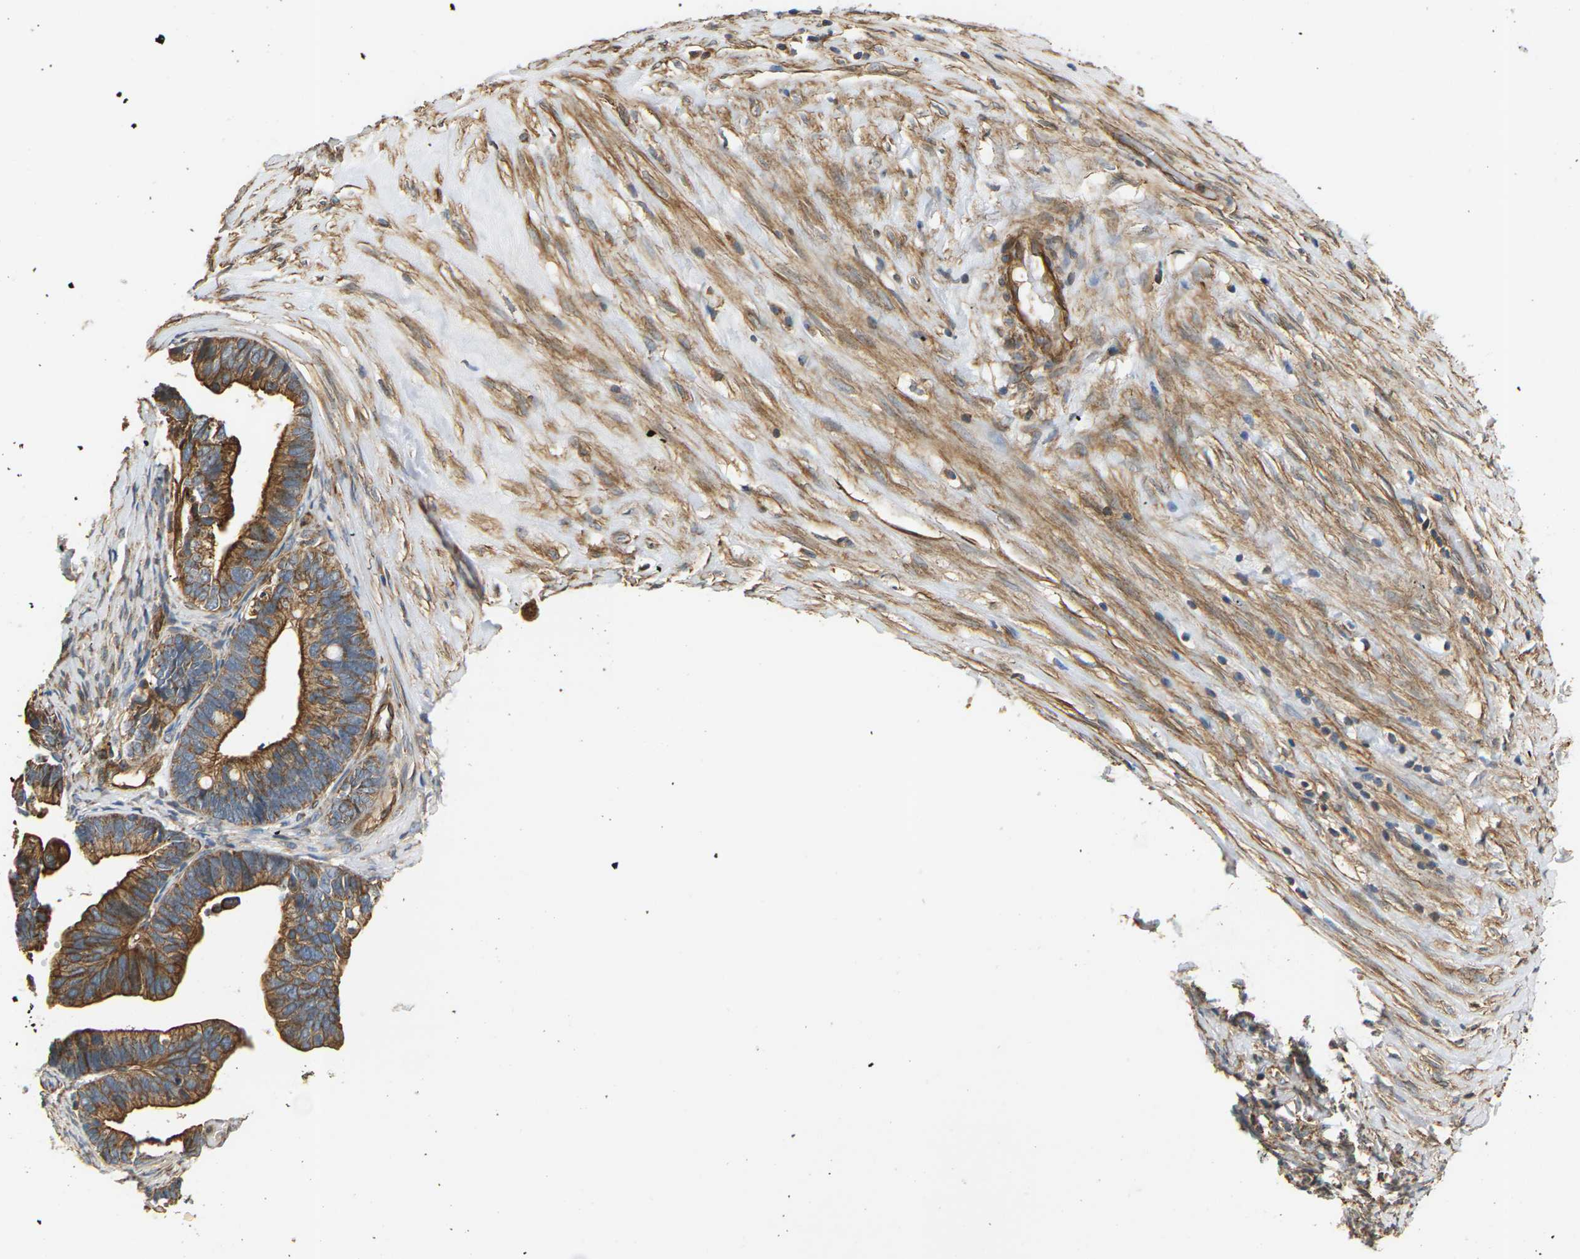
{"staining": {"intensity": "strong", "quantity": ">75%", "location": "cytoplasmic/membranous"}, "tissue": "ovarian cancer", "cell_type": "Tumor cells", "image_type": "cancer", "snomed": [{"axis": "morphology", "description": "Cystadenocarcinoma, serous, NOS"}, {"axis": "topography", "description": "Ovary"}], "caption": "There is high levels of strong cytoplasmic/membranous expression in tumor cells of ovarian cancer (serous cystadenocarcinoma), as demonstrated by immunohistochemical staining (brown color).", "gene": "PCDHB4", "patient": {"sex": "female", "age": 56}}